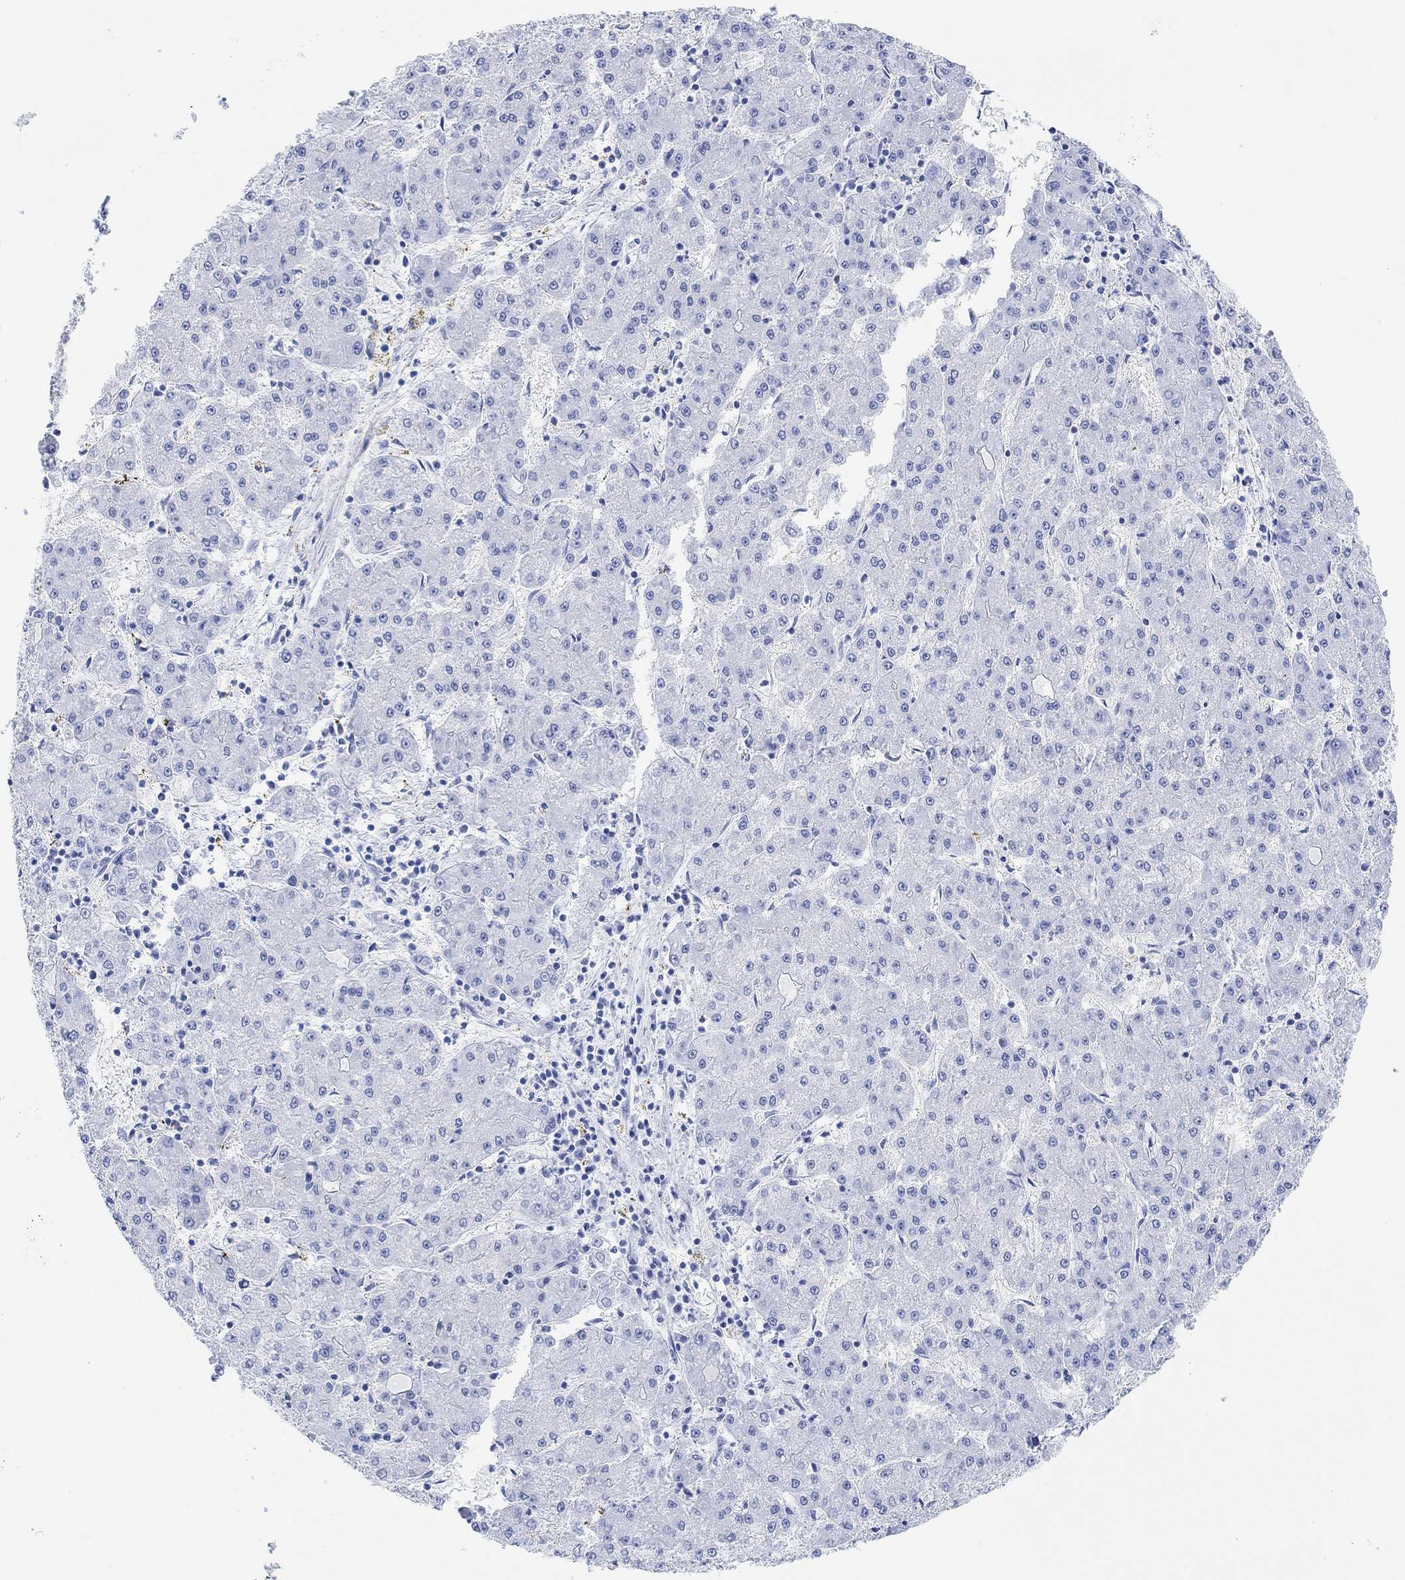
{"staining": {"intensity": "negative", "quantity": "none", "location": "none"}, "tissue": "liver cancer", "cell_type": "Tumor cells", "image_type": "cancer", "snomed": [{"axis": "morphology", "description": "Carcinoma, Hepatocellular, NOS"}, {"axis": "topography", "description": "Liver"}], "caption": "Hepatocellular carcinoma (liver) was stained to show a protein in brown. There is no significant staining in tumor cells. Brightfield microscopy of immunohistochemistry stained with DAB (brown) and hematoxylin (blue), captured at high magnification.", "gene": "ANKRD33", "patient": {"sex": "male", "age": 73}}